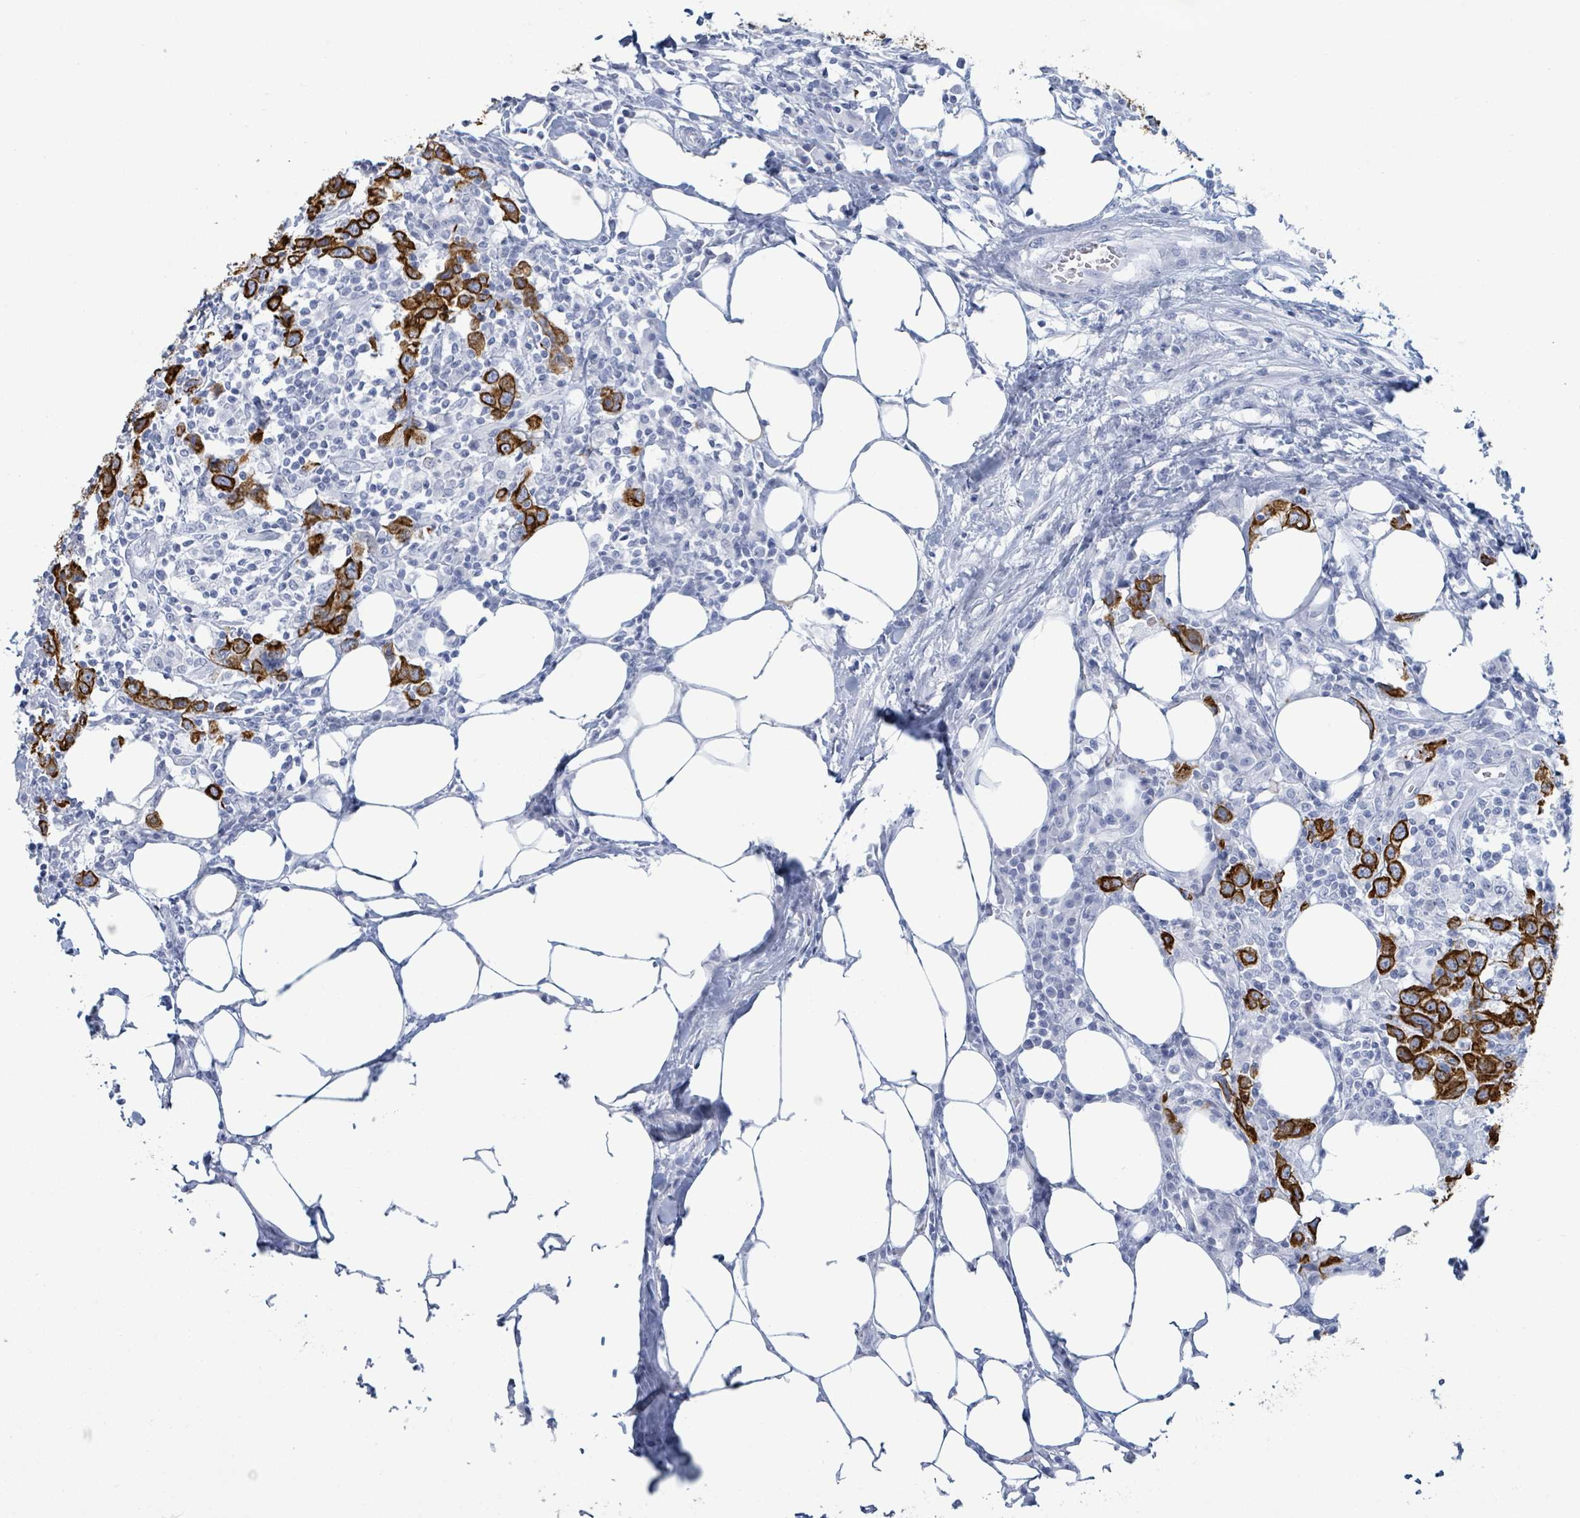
{"staining": {"intensity": "strong", "quantity": ">75%", "location": "cytoplasmic/membranous"}, "tissue": "urothelial cancer", "cell_type": "Tumor cells", "image_type": "cancer", "snomed": [{"axis": "morphology", "description": "Urothelial carcinoma, High grade"}, {"axis": "topography", "description": "Urinary bladder"}], "caption": "Protein analysis of urothelial cancer tissue displays strong cytoplasmic/membranous staining in about >75% of tumor cells.", "gene": "KRT8", "patient": {"sex": "male", "age": 61}}